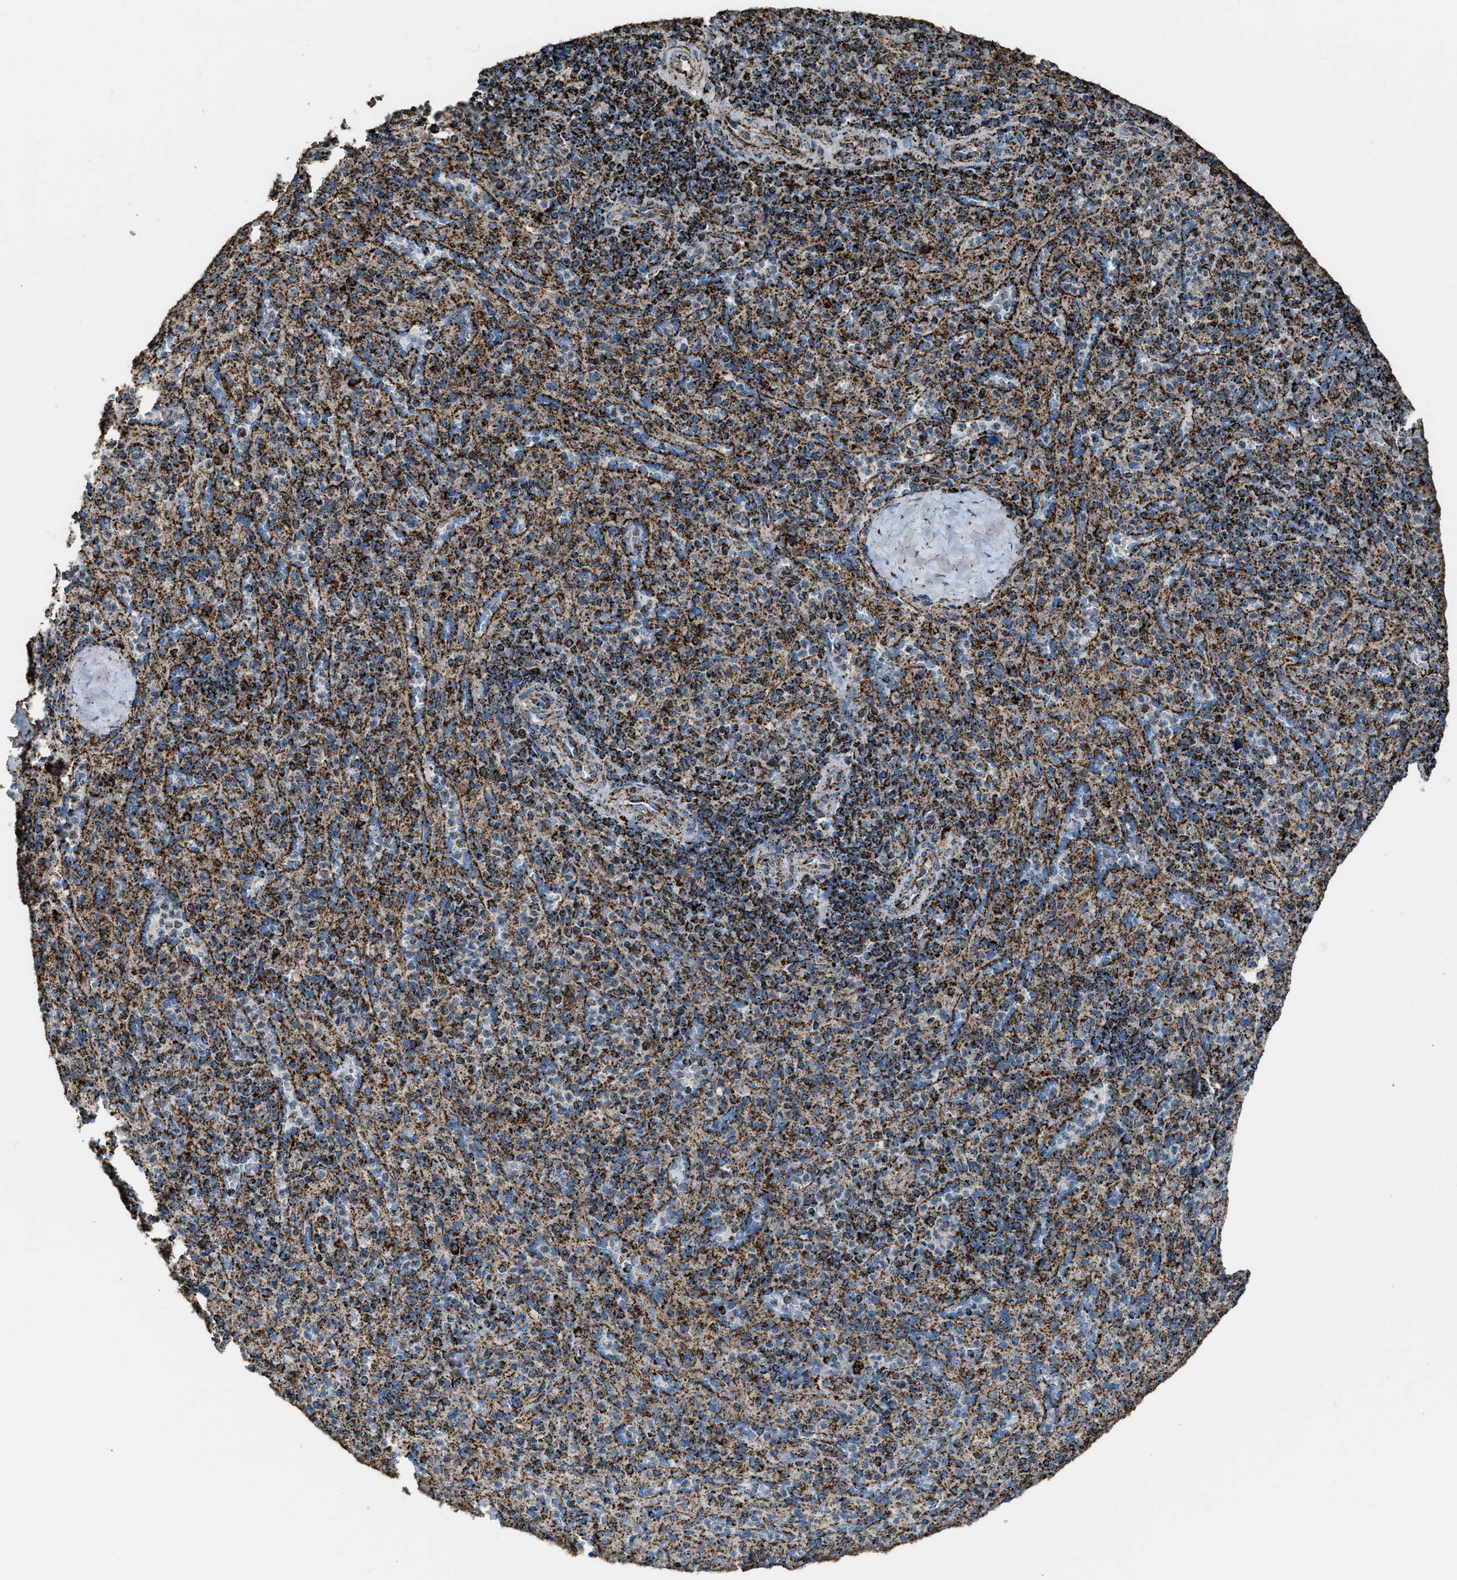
{"staining": {"intensity": "strong", "quantity": ">75%", "location": "cytoplasmic/membranous"}, "tissue": "spleen", "cell_type": "Cells in red pulp", "image_type": "normal", "snomed": [{"axis": "morphology", "description": "Normal tissue, NOS"}, {"axis": "topography", "description": "Spleen"}], "caption": "A high-resolution photomicrograph shows IHC staining of unremarkable spleen, which demonstrates strong cytoplasmic/membranous expression in approximately >75% of cells in red pulp.", "gene": "MDH2", "patient": {"sex": "male", "age": 36}}